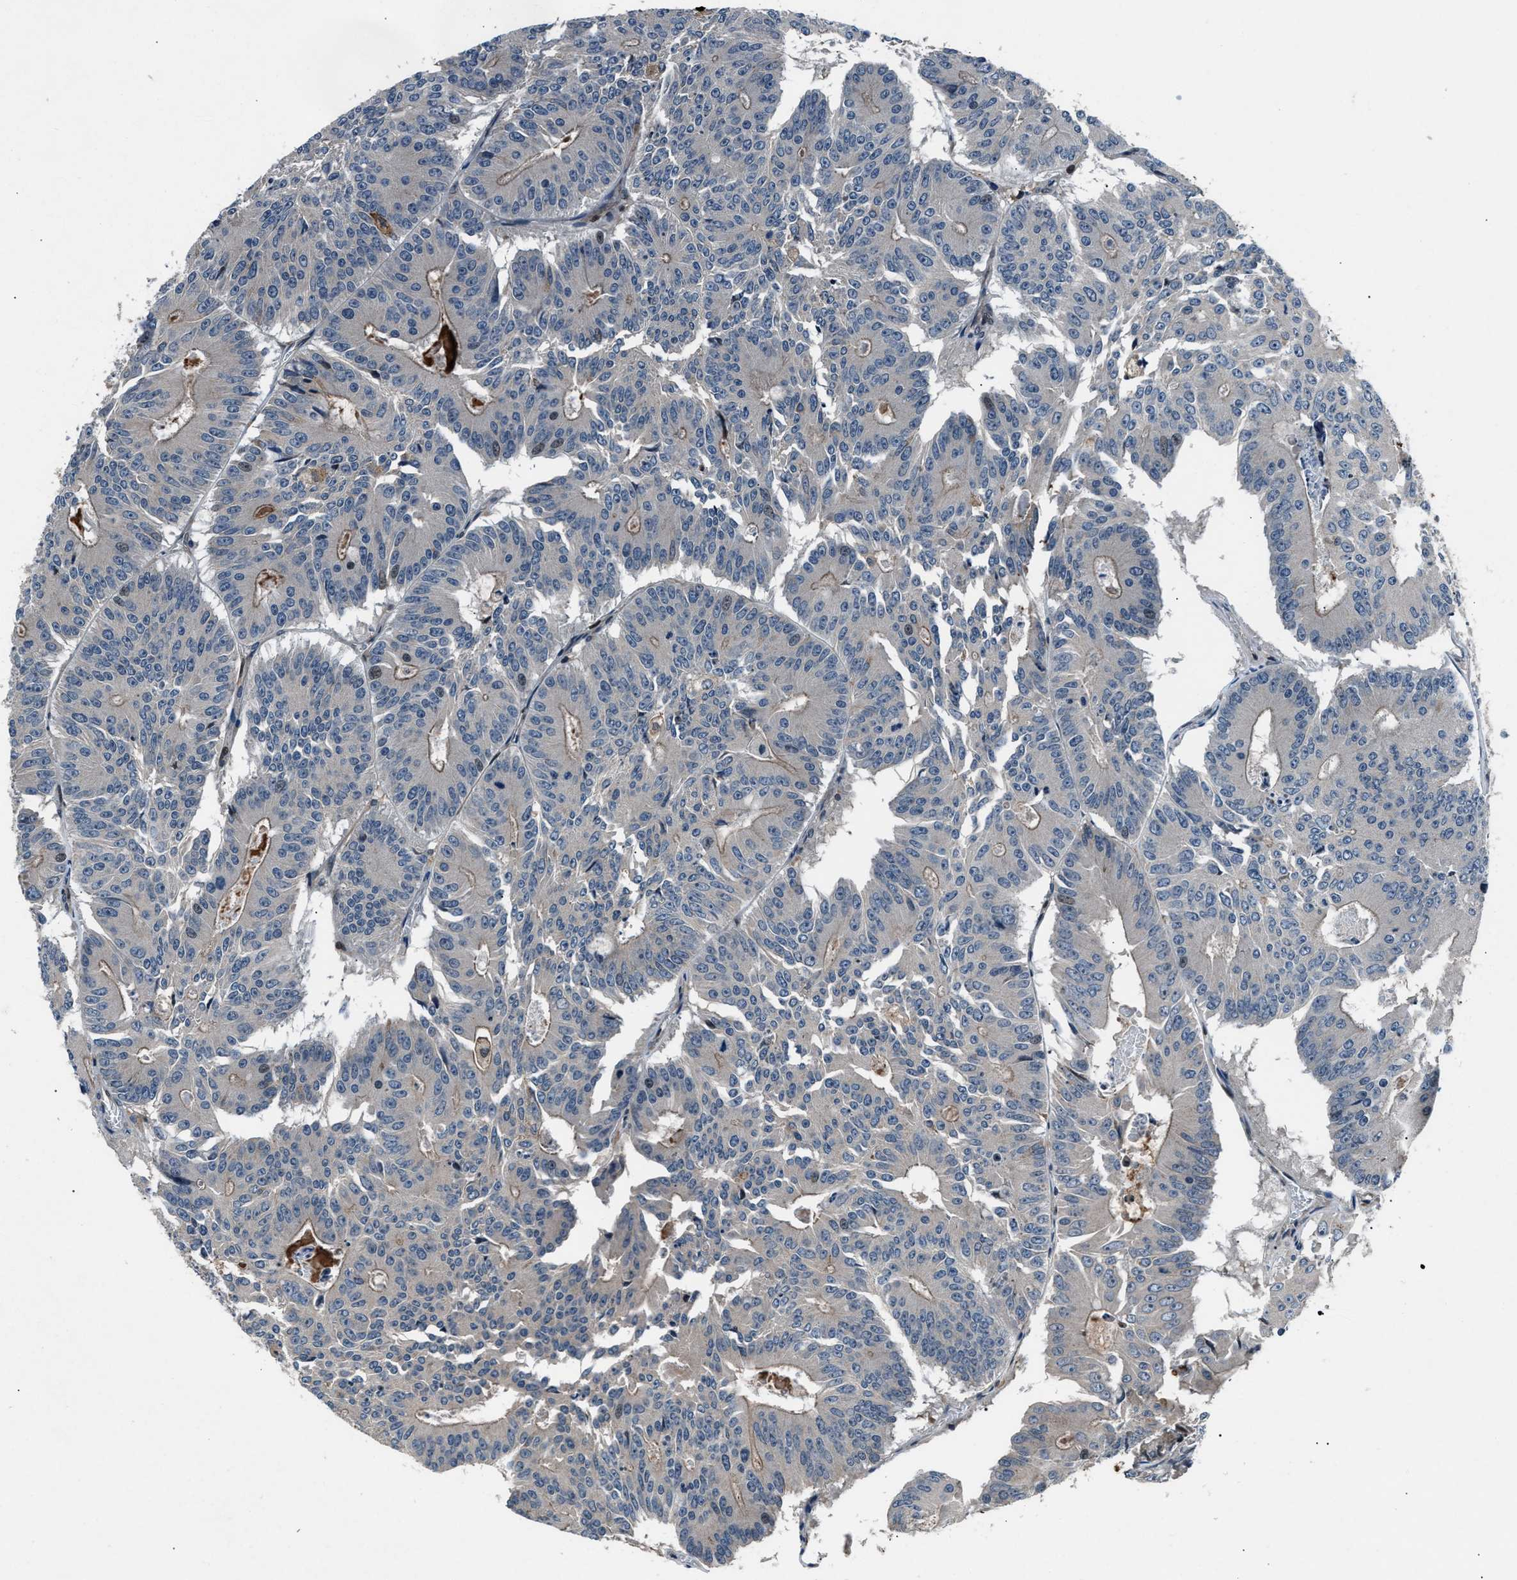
{"staining": {"intensity": "strong", "quantity": "<25%", "location": "cytoplasmic/membranous"}, "tissue": "colorectal cancer", "cell_type": "Tumor cells", "image_type": "cancer", "snomed": [{"axis": "morphology", "description": "Adenocarcinoma, NOS"}, {"axis": "topography", "description": "Colon"}], "caption": "This image exhibits immunohistochemistry staining of human colorectal cancer, with medium strong cytoplasmic/membranous expression in approximately <25% of tumor cells.", "gene": "DYNC2I1", "patient": {"sex": "male", "age": 87}}